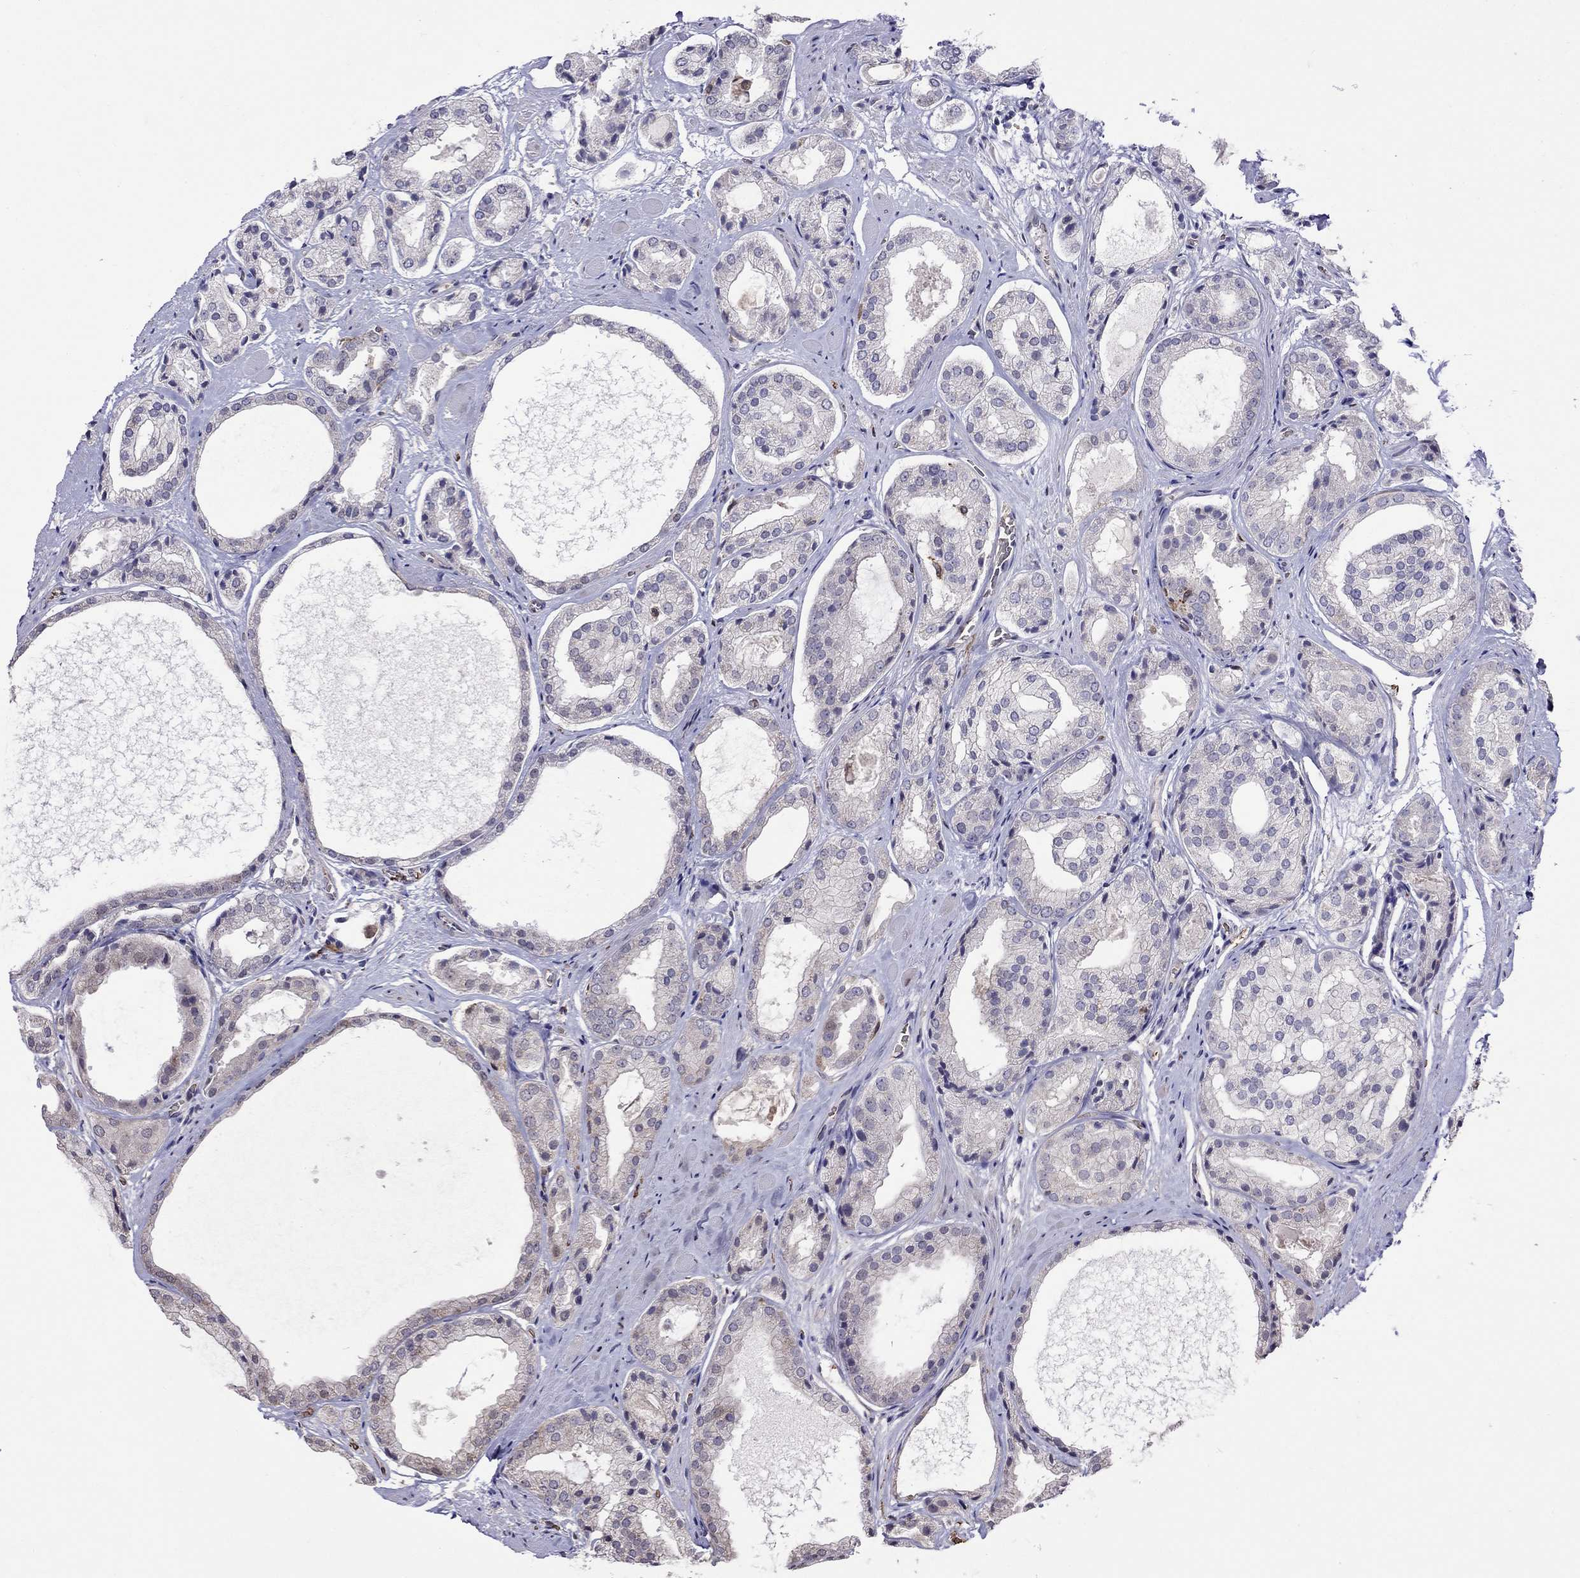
{"staining": {"intensity": "weak", "quantity": "<25%", "location": "cytoplasmic/membranous"}, "tissue": "prostate cancer", "cell_type": "Tumor cells", "image_type": "cancer", "snomed": [{"axis": "morphology", "description": "Adenocarcinoma, Low grade"}, {"axis": "topography", "description": "Prostate"}], "caption": "The image shows no significant staining in tumor cells of low-grade adenocarcinoma (prostate). (DAB IHC visualized using brightfield microscopy, high magnification).", "gene": "ADAM28", "patient": {"sex": "male", "age": 69}}